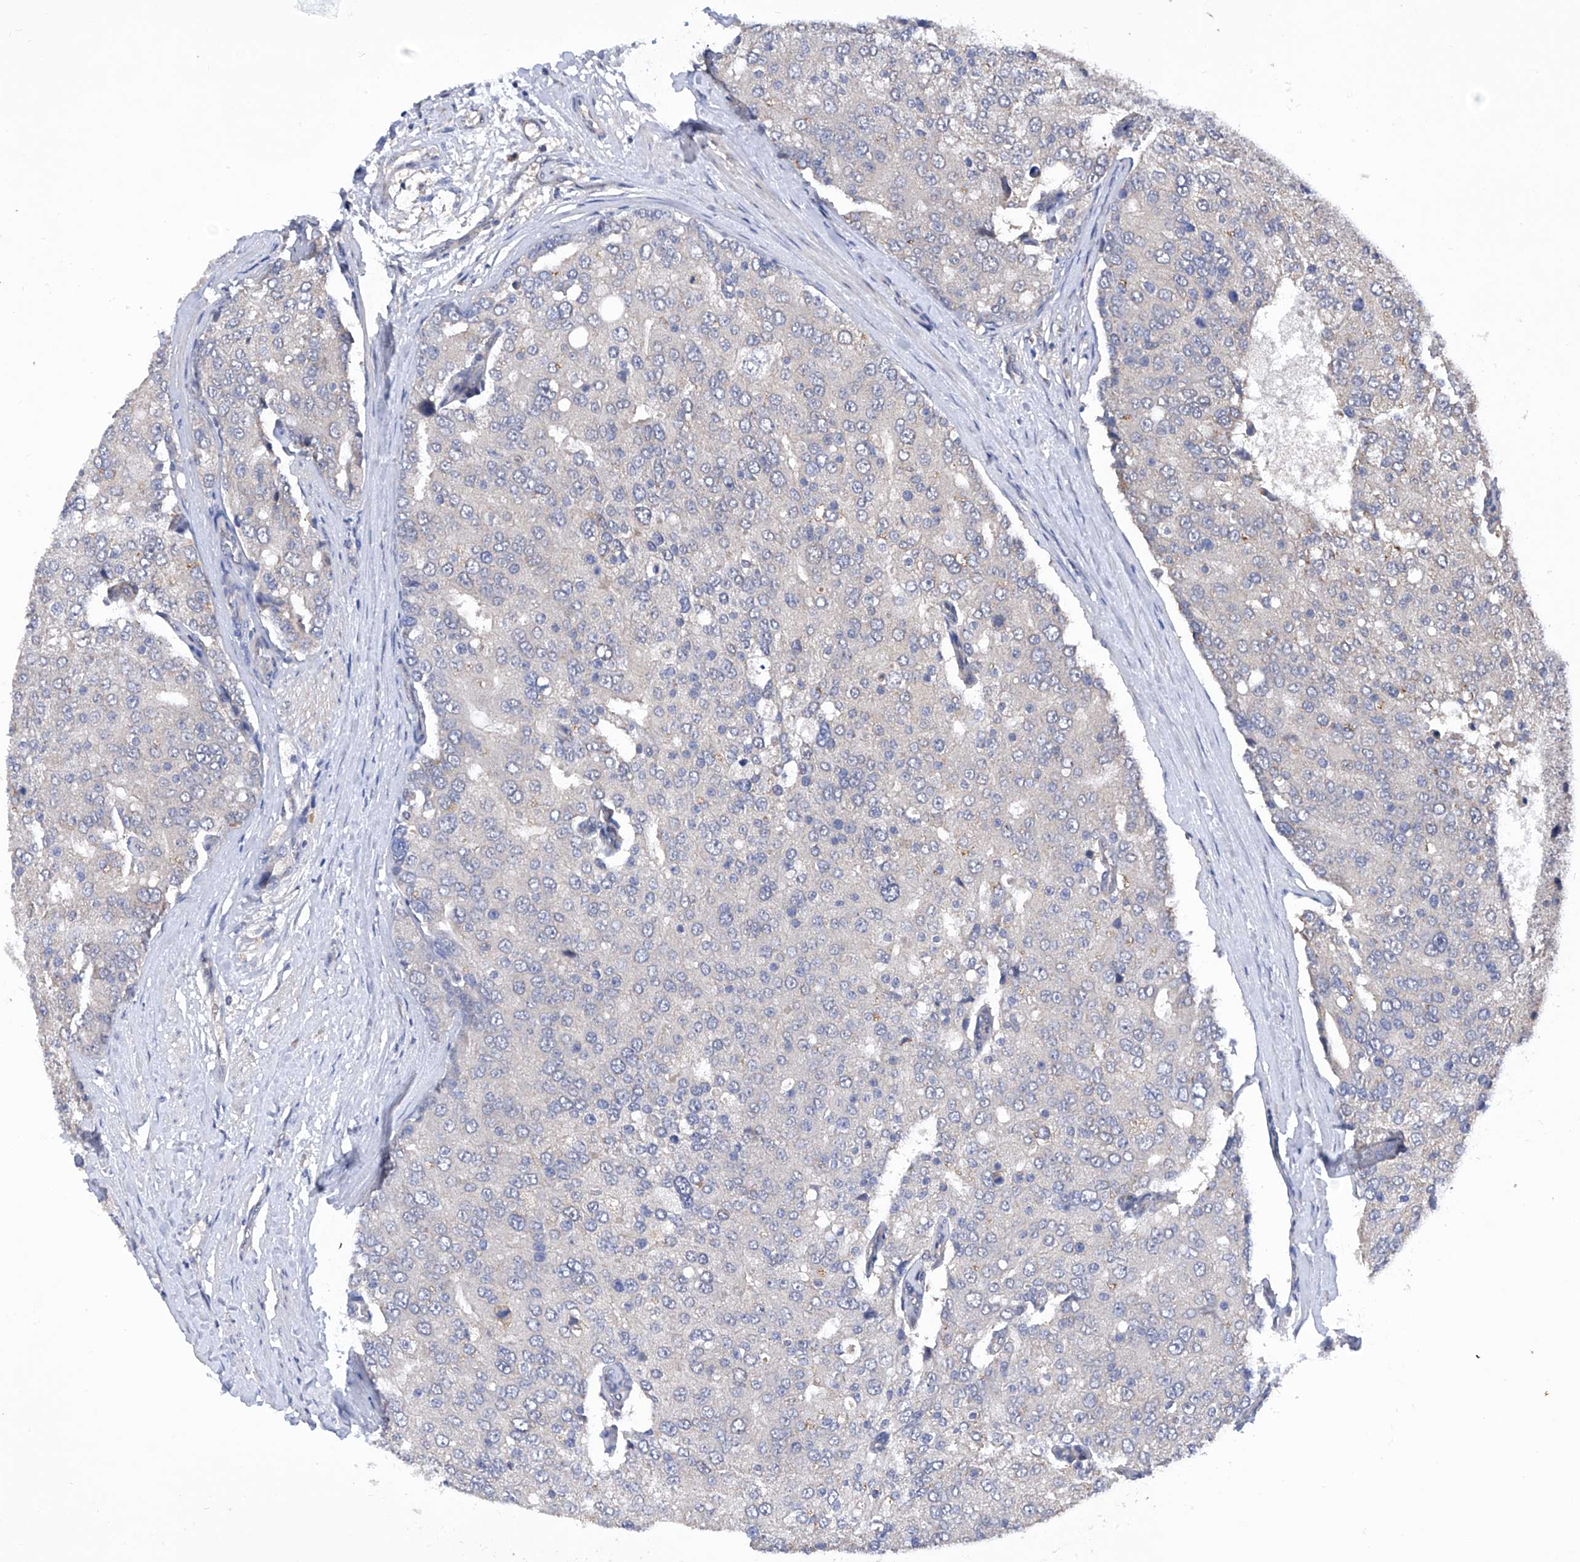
{"staining": {"intensity": "negative", "quantity": "none", "location": "none"}, "tissue": "prostate cancer", "cell_type": "Tumor cells", "image_type": "cancer", "snomed": [{"axis": "morphology", "description": "Adenocarcinoma, High grade"}, {"axis": "topography", "description": "Prostate"}], "caption": "Prostate adenocarcinoma (high-grade) was stained to show a protein in brown. There is no significant positivity in tumor cells.", "gene": "USP45", "patient": {"sex": "male", "age": 50}}